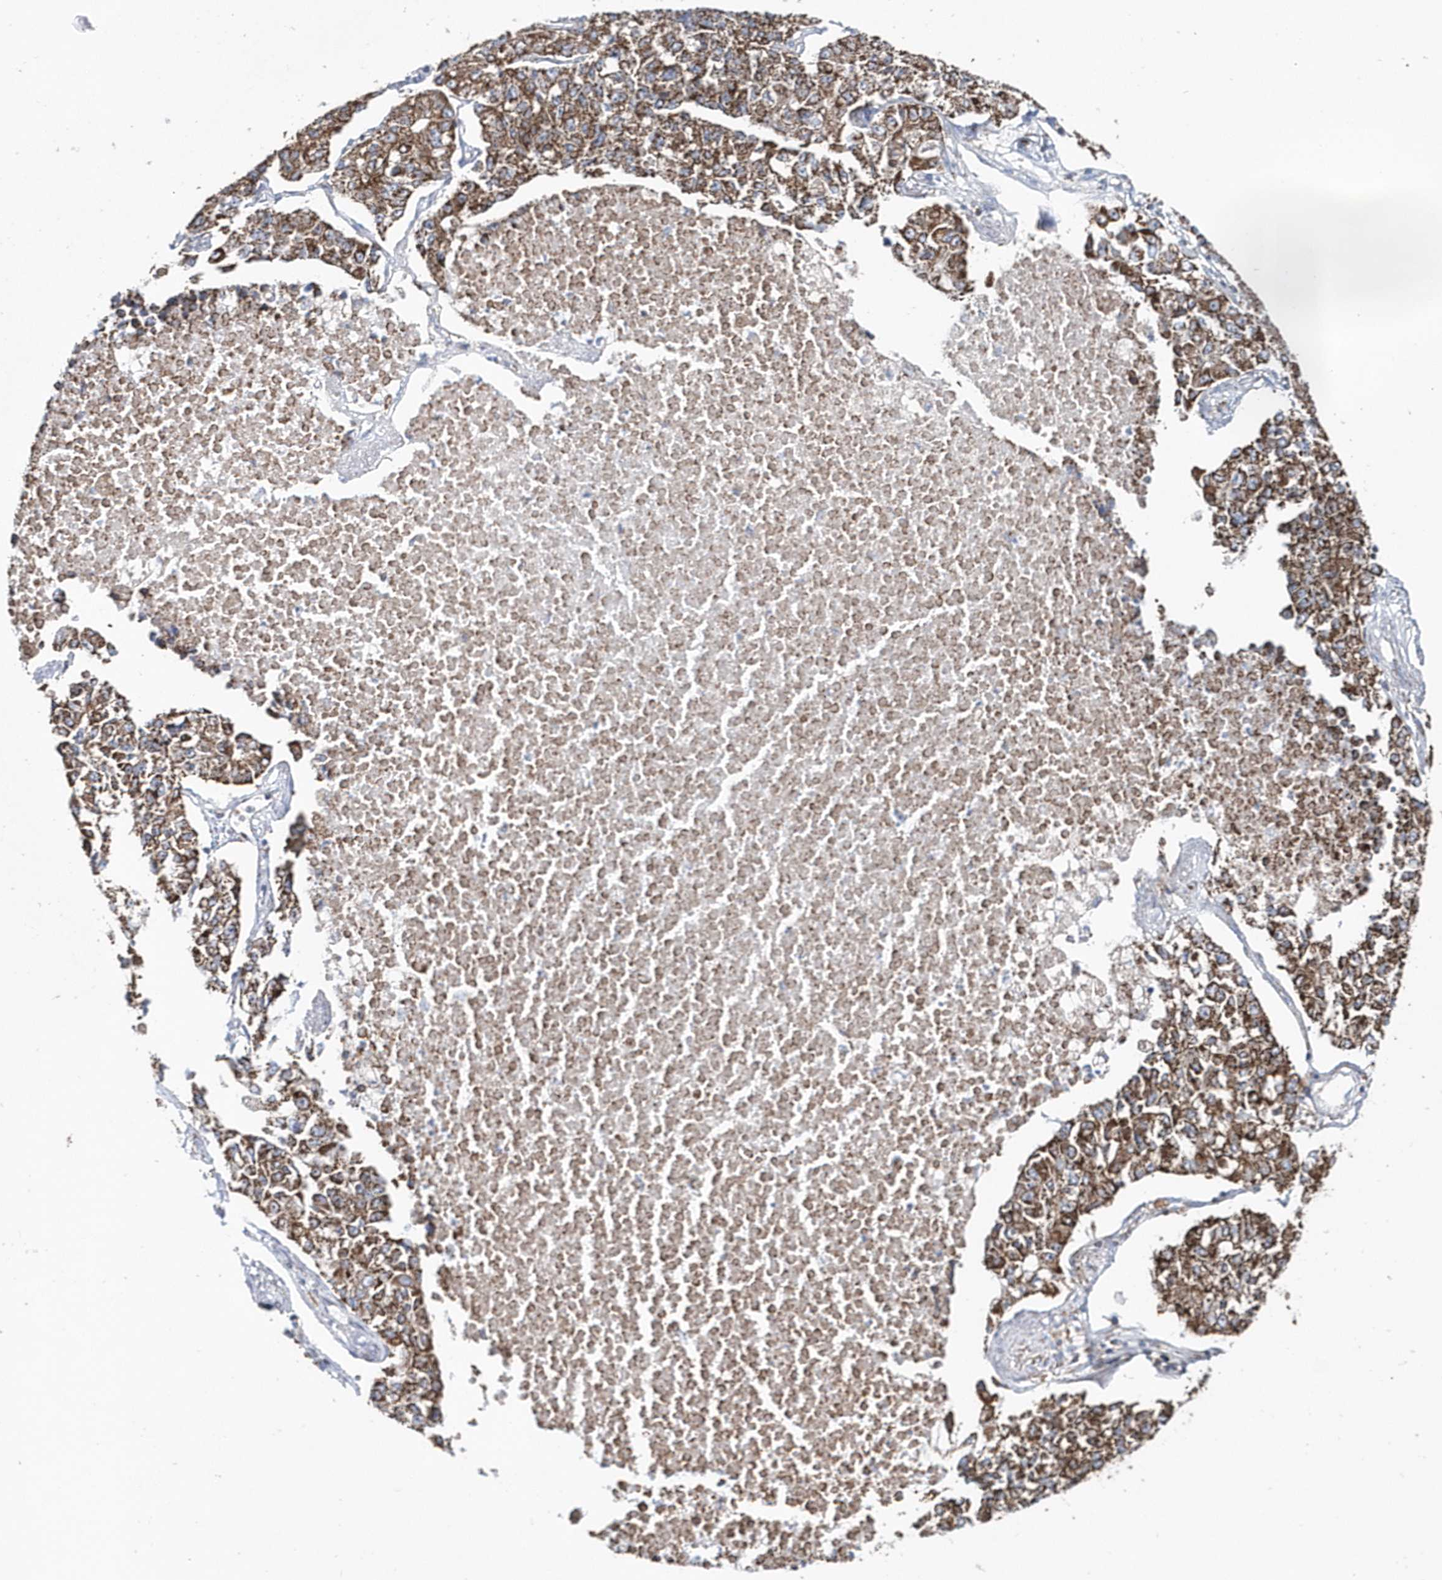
{"staining": {"intensity": "moderate", "quantity": ">75%", "location": "cytoplasmic/membranous"}, "tissue": "lung cancer", "cell_type": "Tumor cells", "image_type": "cancer", "snomed": [{"axis": "morphology", "description": "Adenocarcinoma, NOS"}, {"axis": "topography", "description": "Lung"}], "caption": "Protein analysis of lung adenocarcinoma tissue demonstrates moderate cytoplasmic/membranous positivity in approximately >75% of tumor cells.", "gene": "TMCO6", "patient": {"sex": "male", "age": 49}}